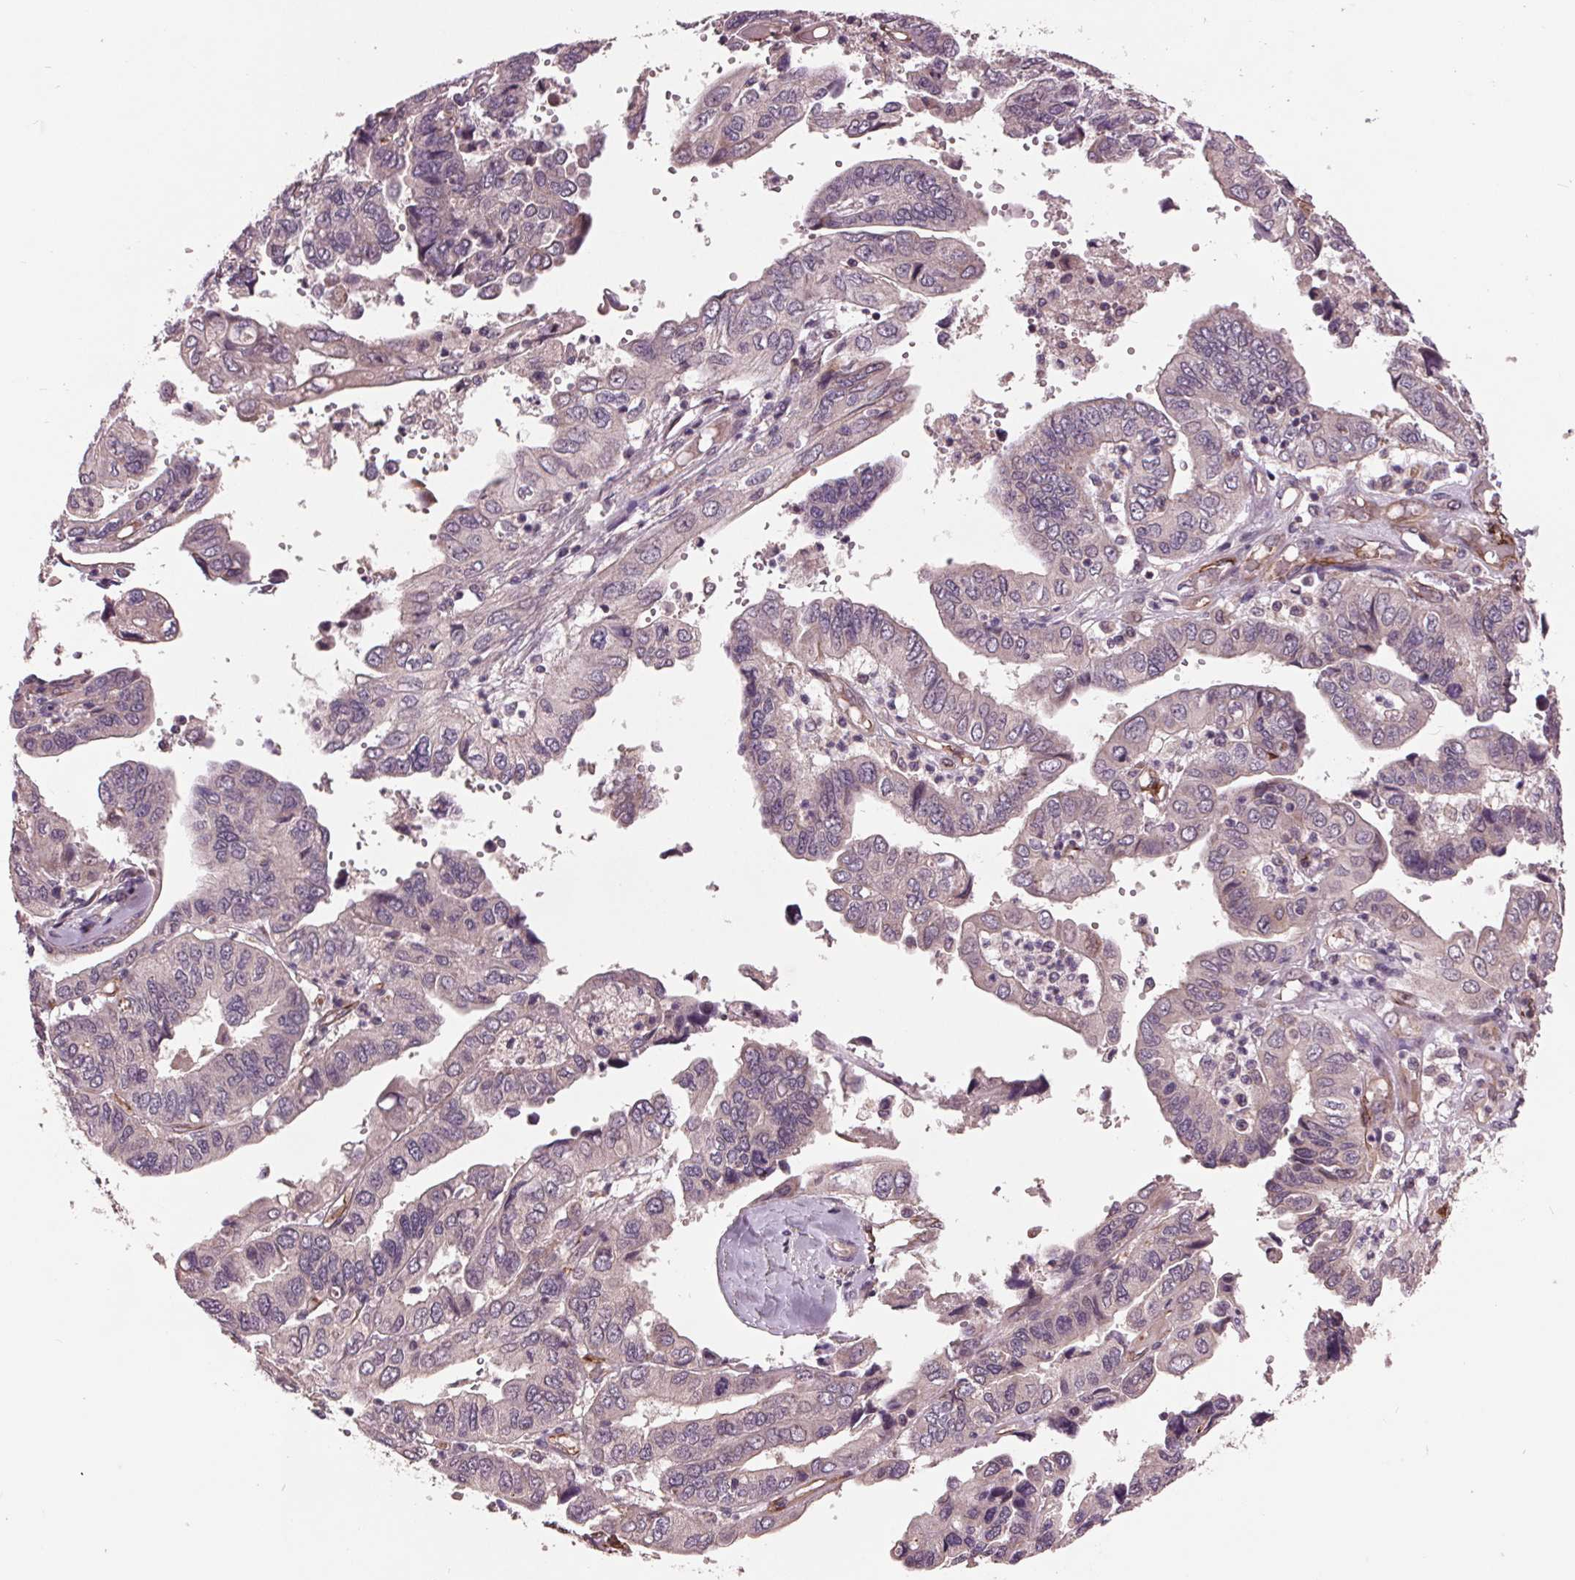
{"staining": {"intensity": "negative", "quantity": "none", "location": "none"}, "tissue": "ovarian cancer", "cell_type": "Tumor cells", "image_type": "cancer", "snomed": [{"axis": "morphology", "description": "Cystadenocarcinoma, serous, NOS"}, {"axis": "topography", "description": "Ovary"}], "caption": "An IHC image of ovarian cancer is shown. There is no staining in tumor cells of ovarian cancer.", "gene": "MAPK8", "patient": {"sex": "female", "age": 79}}